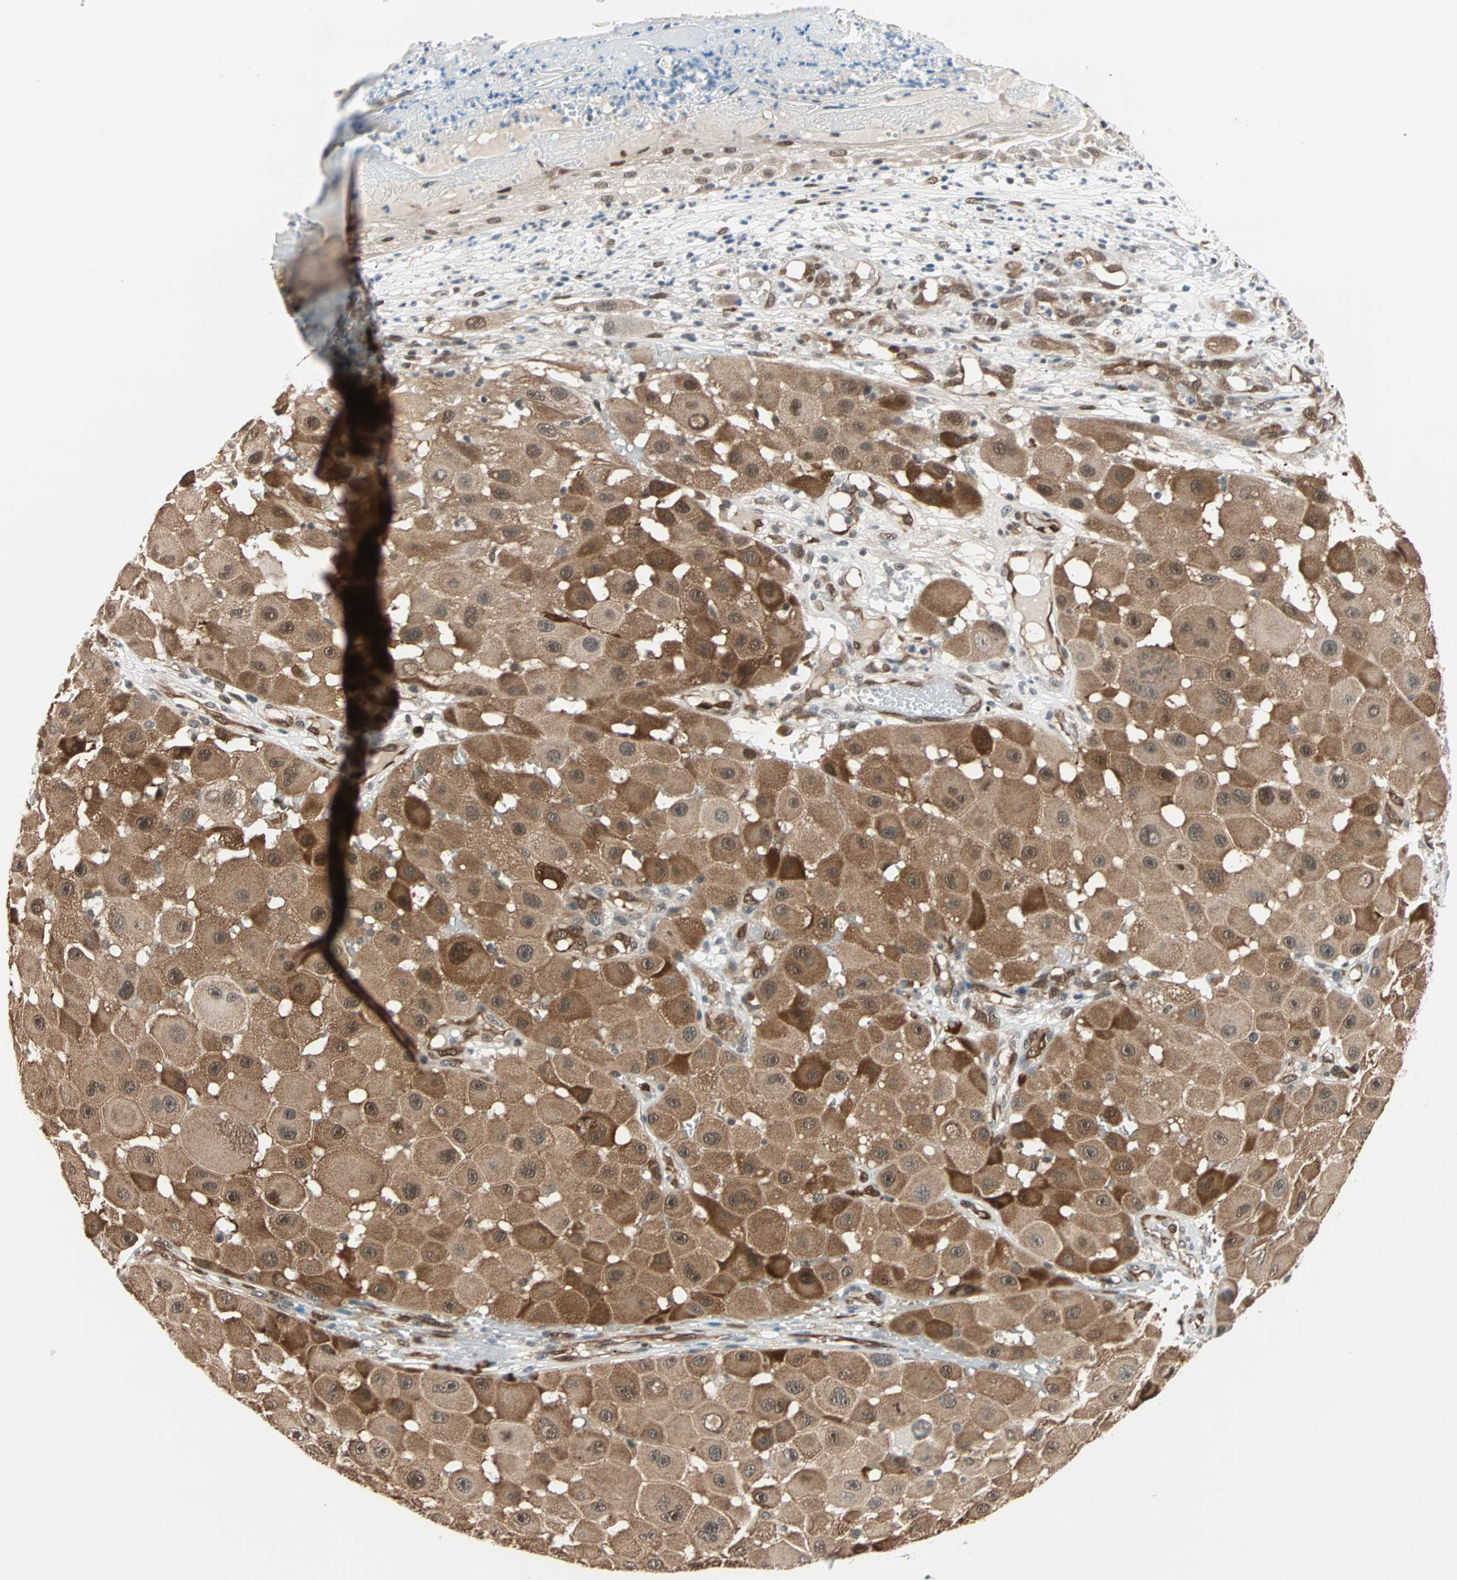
{"staining": {"intensity": "moderate", "quantity": ">75%", "location": "cytoplasmic/membranous,nuclear"}, "tissue": "melanoma", "cell_type": "Tumor cells", "image_type": "cancer", "snomed": [{"axis": "morphology", "description": "Malignant melanoma, NOS"}, {"axis": "topography", "description": "Skin"}], "caption": "Brown immunohistochemical staining in melanoma reveals moderate cytoplasmic/membranous and nuclear staining in about >75% of tumor cells.", "gene": "WWTR1", "patient": {"sex": "female", "age": 81}}